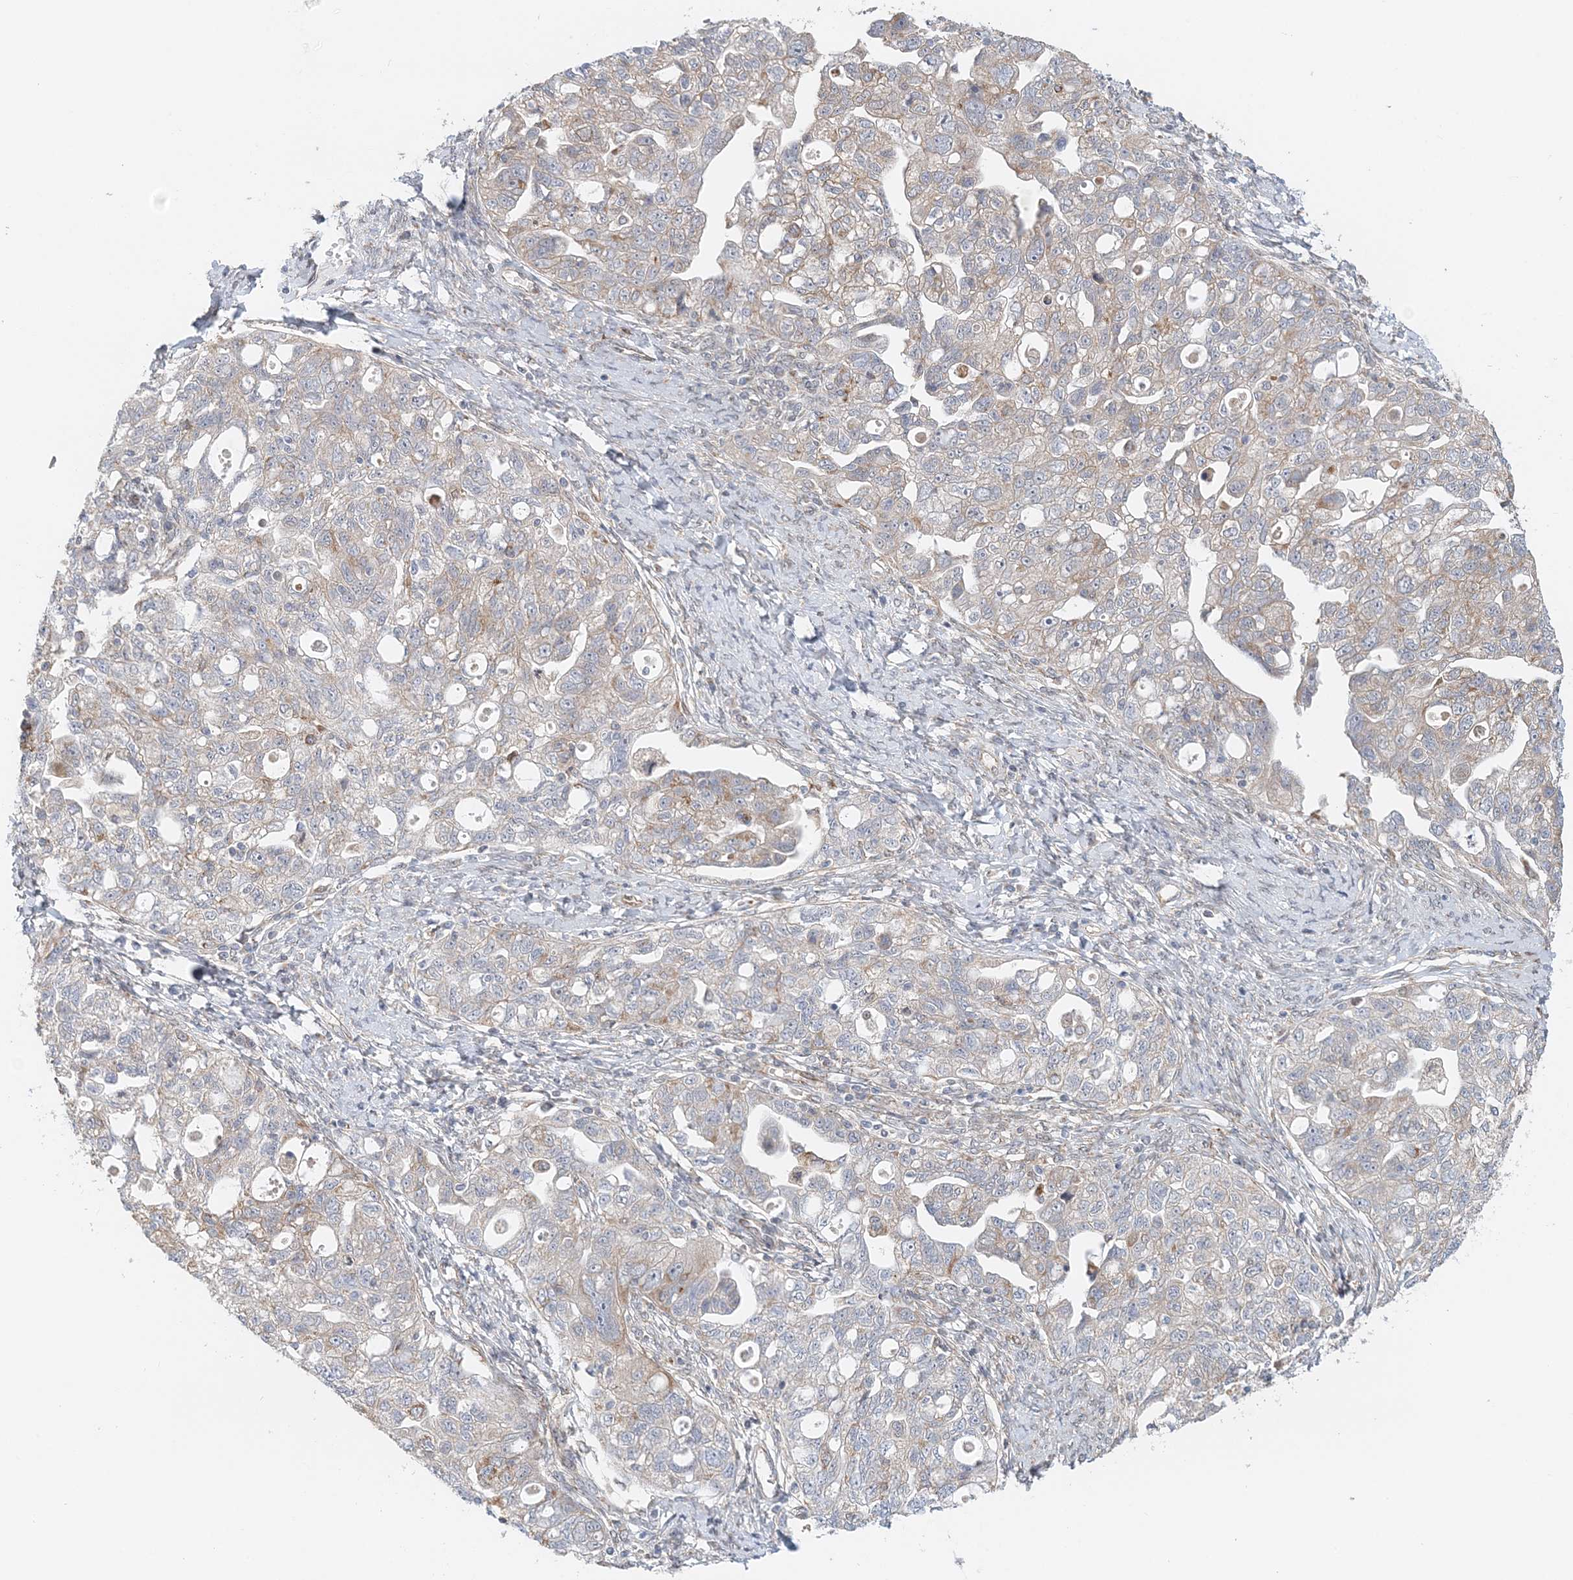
{"staining": {"intensity": "moderate", "quantity": "25%-75%", "location": "cytoplasmic/membranous"}, "tissue": "ovarian cancer", "cell_type": "Tumor cells", "image_type": "cancer", "snomed": [{"axis": "morphology", "description": "Carcinoma, NOS"}, {"axis": "morphology", "description": "Cystadenocarcinoma, serous, NOS"}, {"axis": "topography", "description": "Ovary"}], "caption": "Protein analysis of ovarian cancer tissue shows moderate cytoplasmic/membranous staining in approximately 25%-75% of tumor cells.", "gene": "PCYOX1L", "patient": {"sex": "female", "age": 69}}